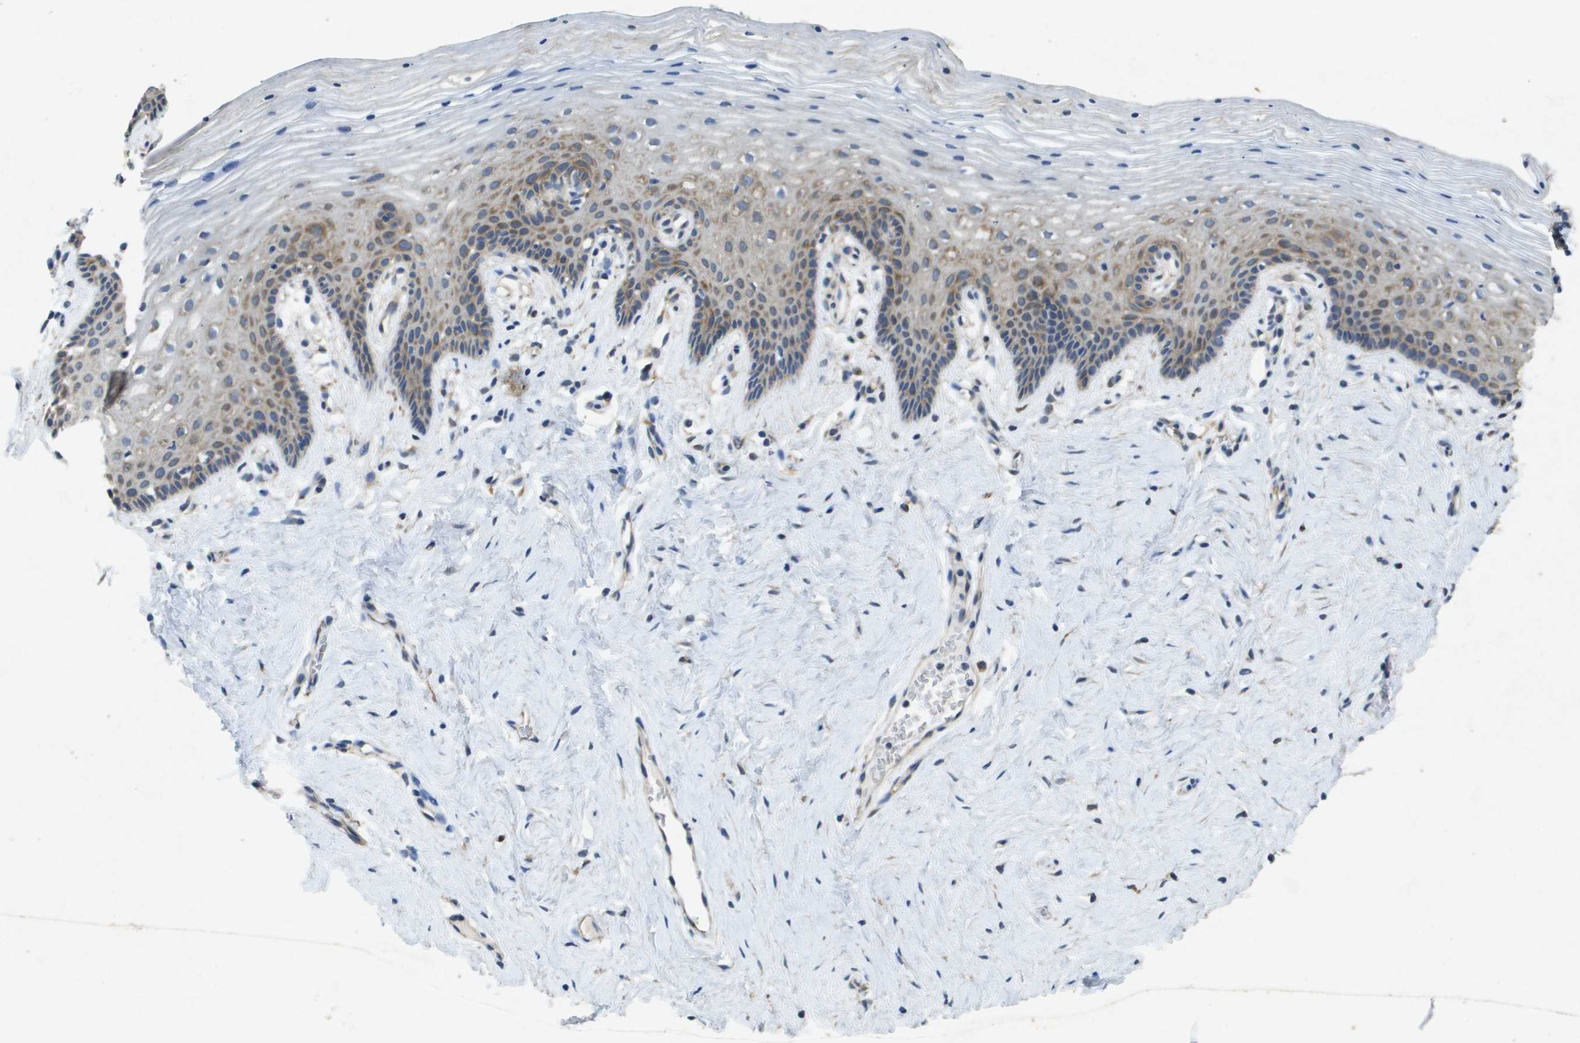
{"staining": {"intensity": "moderate", "quantity": "25%-75%", "location": "cytoplasmic/membranous"}, "tissue": "vagina", "cell_type": "Squamous epithelial cells", "image_type": "normal", "snomed": [{"axis": "morphology", "description": "Normal tissue, NOS"}, {"axis": "topography", "description": "Vagina"}], "caption": "A micrograph showing moderate cytoplasmic/membranous expression in approximately 25%-75% of squamous epithelial cells in unremarkable vagina, as visualized by brown immunohistochemical staining.", "gene": "PTPRT", "patient": {"sex": "female", "age": 32}}